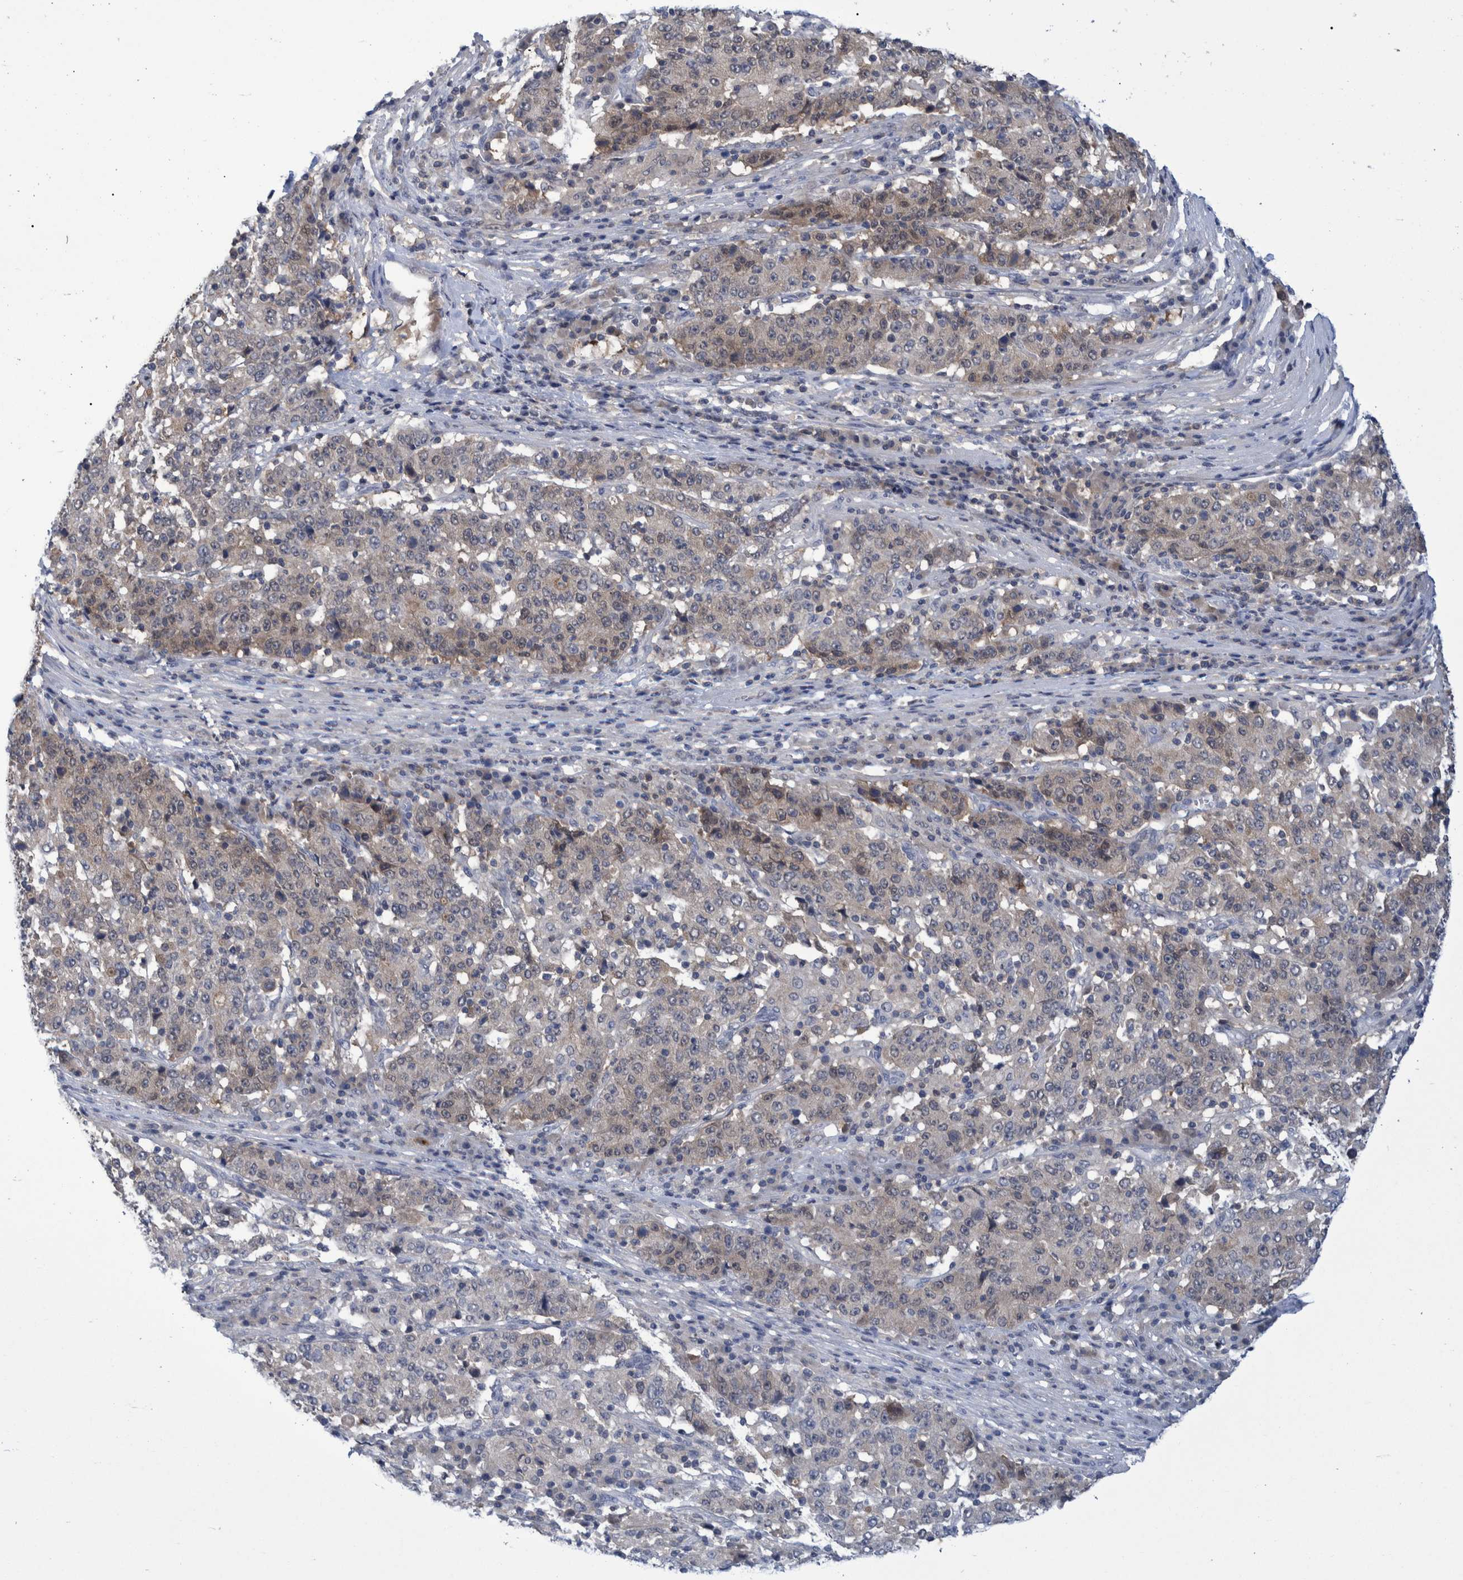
{"staining": {"intensity": "weak", "quantity": "<25%", "location": "cytoplasmic/membranous"}, "tissue": "stomach cancer", "cell_type": "Tumor cells", "image_type": "cancer", "snomed": [{"axis": "morphology", "description": "Adenocarcinoma, NOS"}, {"axis": "topography", "description": "Stomach"}], "caption": "Immunohistochemical staining of stomach cancer reveals no significant expression in tumor cells. (Brightfield microscopy of DAB IHC at high magnification).", "gene": "PCYT2", "patient": {"sex": "male", "age": 59}}